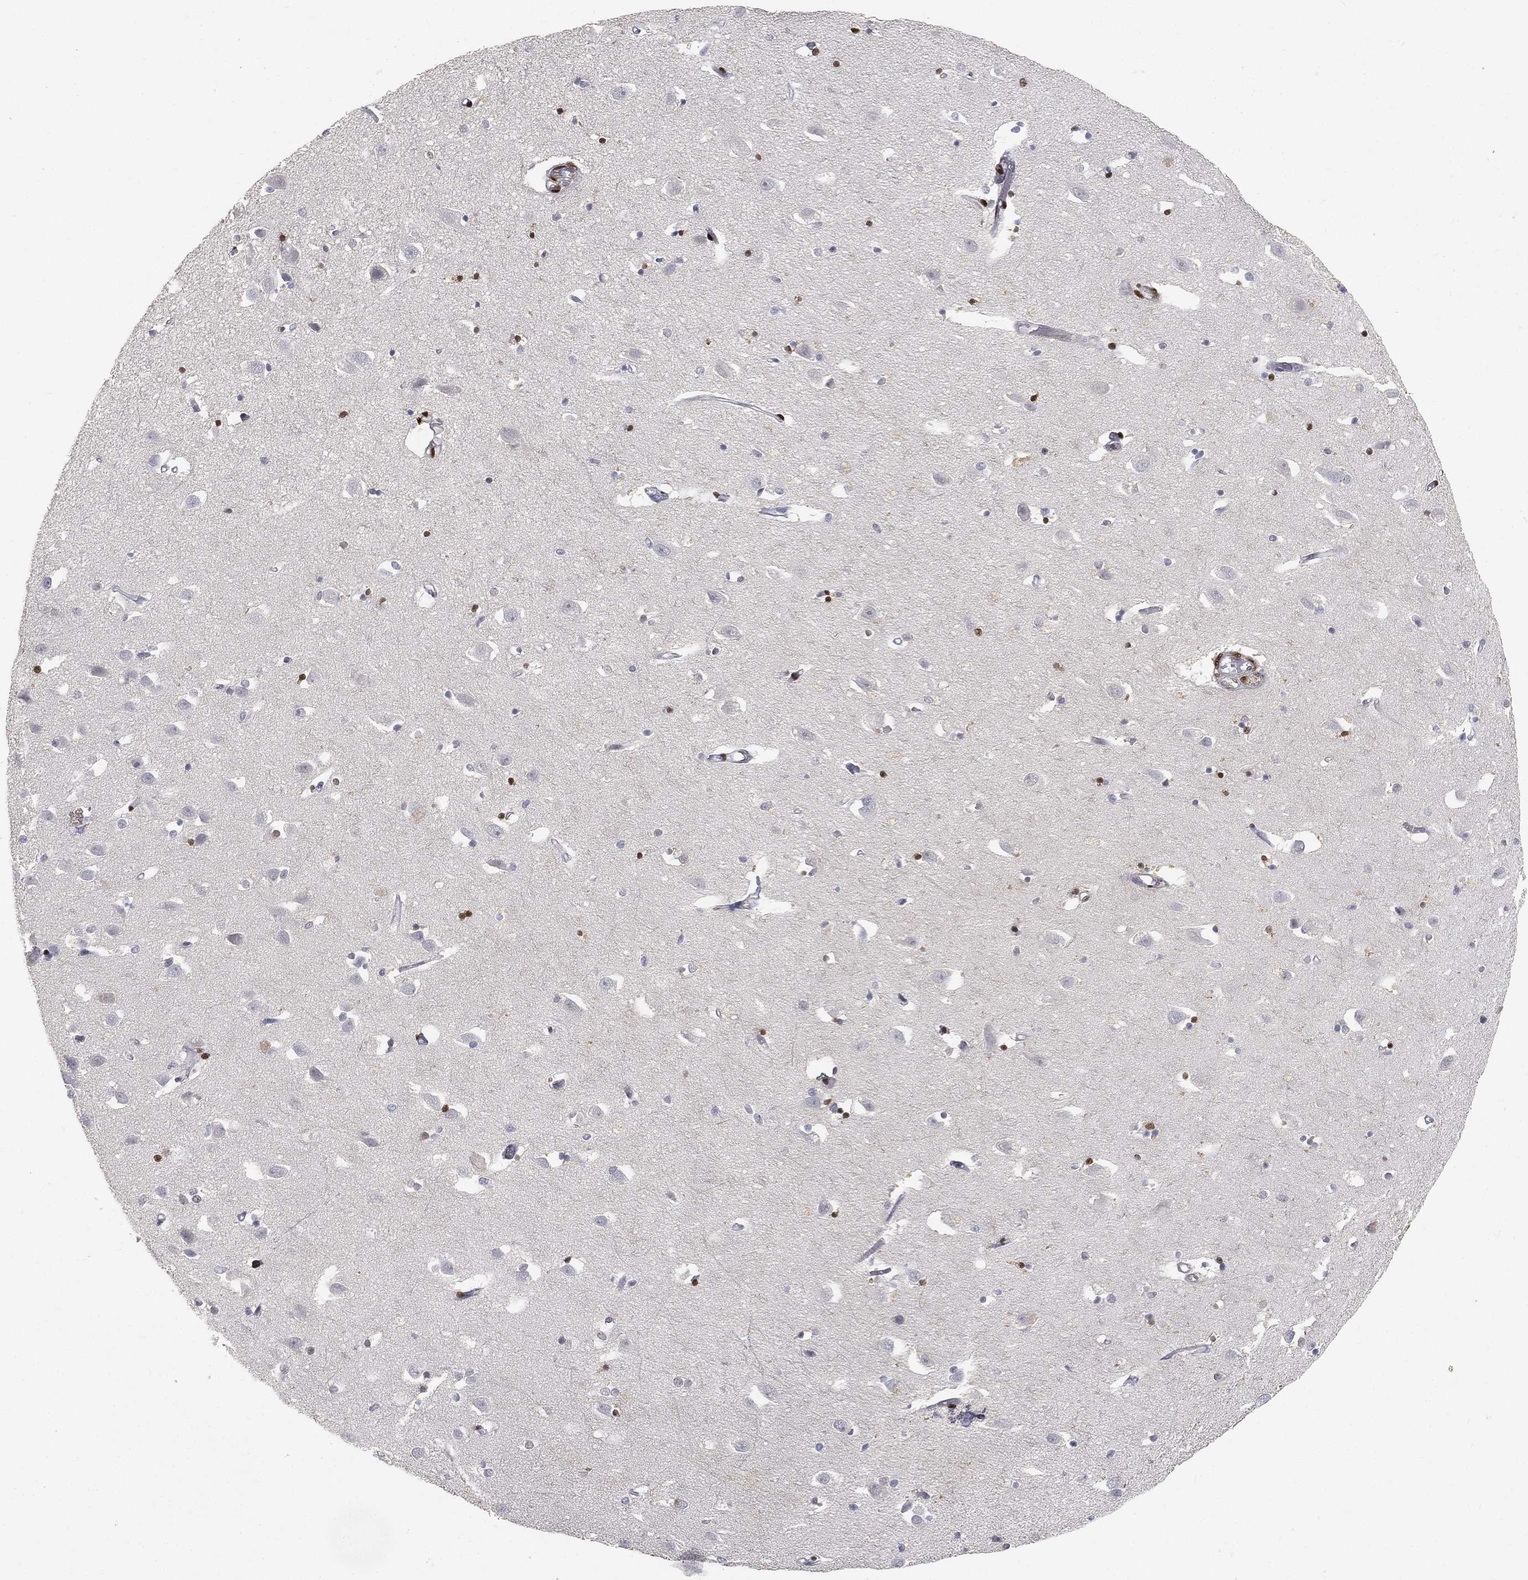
{"staining": {"intensity": "strong", "quantity": "<25%", "location": "nuclear"}, "tissue": "hippocampus", "cell_type": "Glial cells", "image_type": "normal", "snomed": [{"axis": "morphology", "description": "Normal tissue, NOS"}, {"axis": "topography", "description": "Lateral ventricle wall"}, {"axis": "topography", "description": "Hippocampus"}], "caption": "Immunohistochemistry photomicrograph of benign hippocampus stained for a protein (brown), which shows medium levels of strong nuclear staining in about <25% of glial cells.", "gene": "CRTC3", "patient": {"sex": "female", "age": 63}}